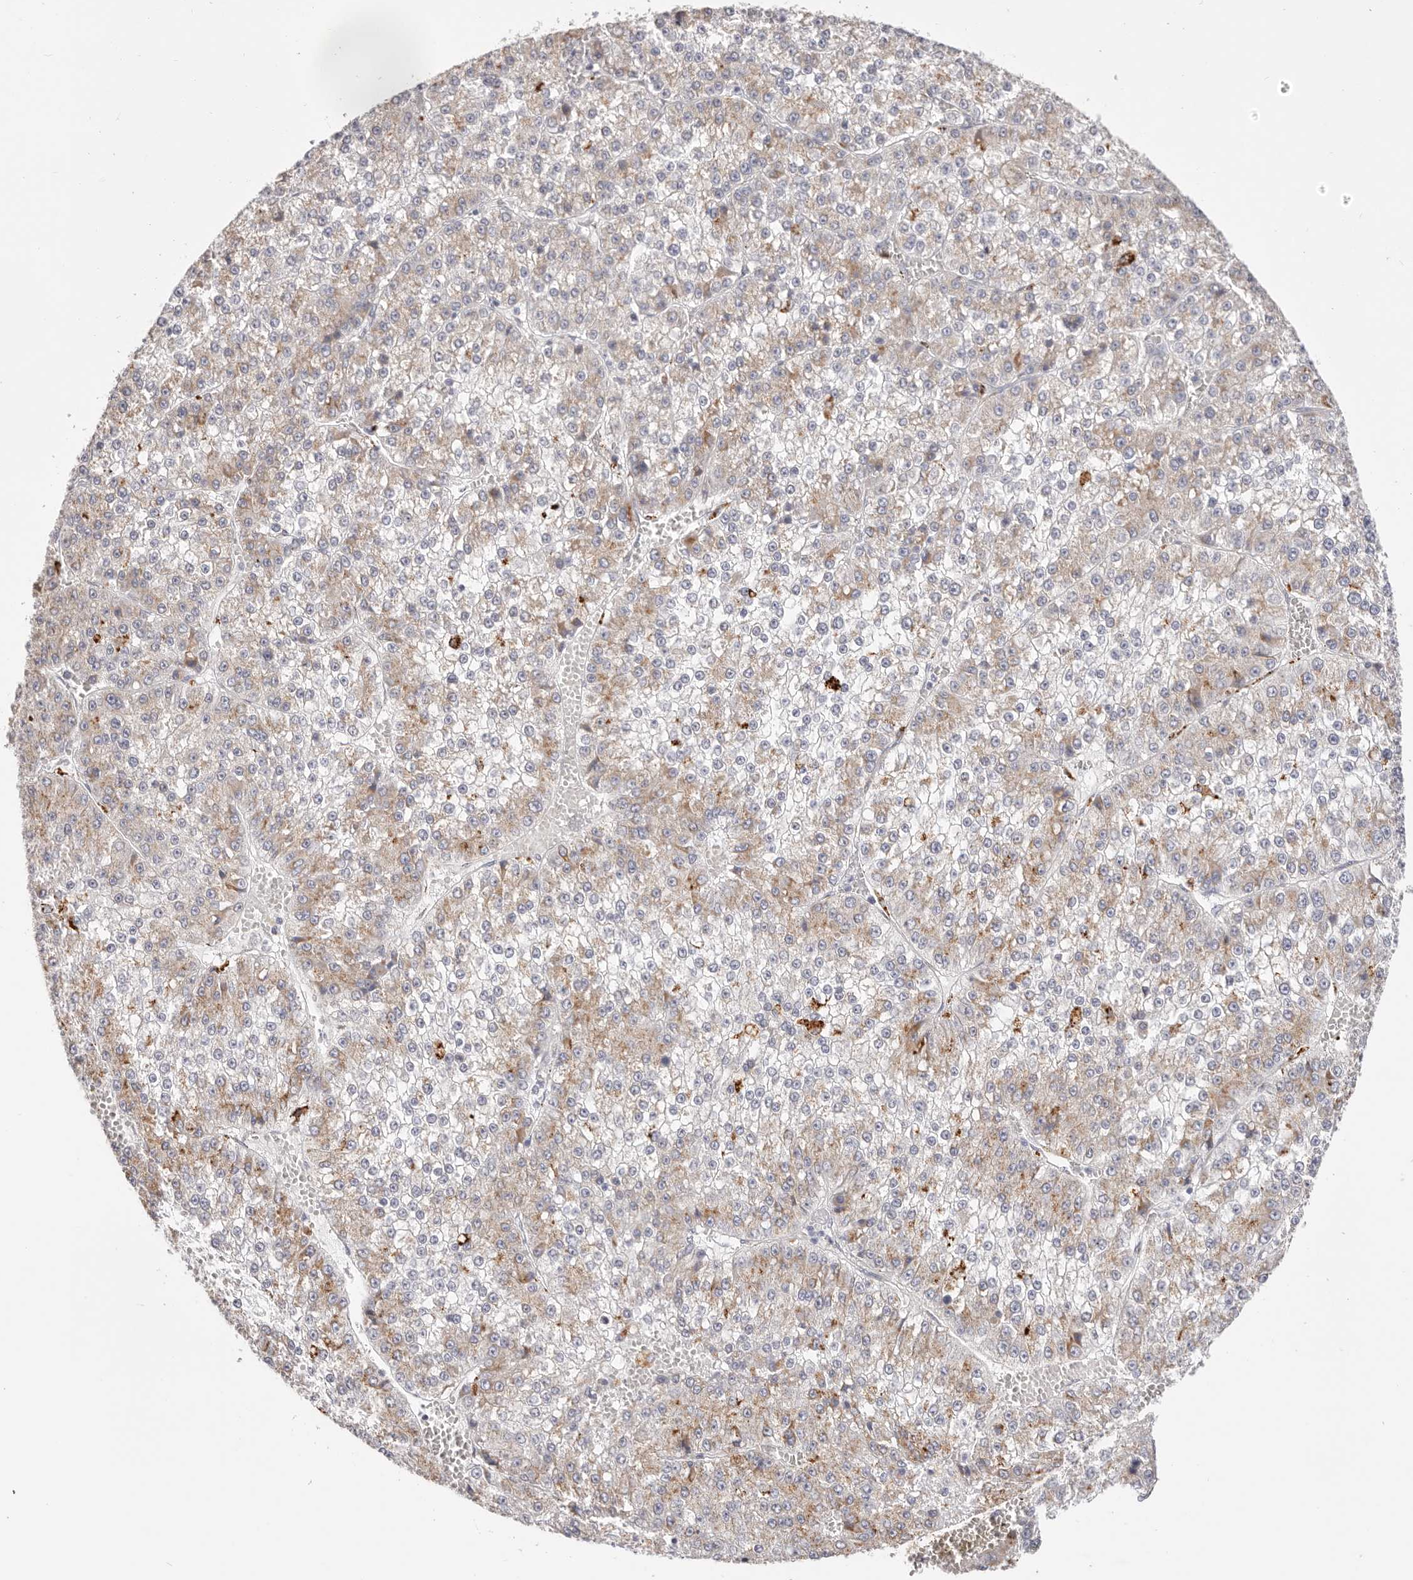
{"staining": {"intensity": "moderate", "quantity": "25%-75%", "location": "cytoplasmic/membranous"}, "tissue": "liver cancer", "cell_type": "Tumor cells", "image_type": "cancer", "snomed": [{"axis": "morphology", "description": "Carcinoma, Hepatocellular, NOS"}, {"axis": "topography", "description": "Liver"}], "caption": "The micrograph shows staining of liver cancer (hepatocellular carcinoma), revealing moderate cytoplasmic/membranous protein positivity (brown color) within tumor cells.", "gene": "STKLD1", "patient": {"sex": "female", "age": 73}}